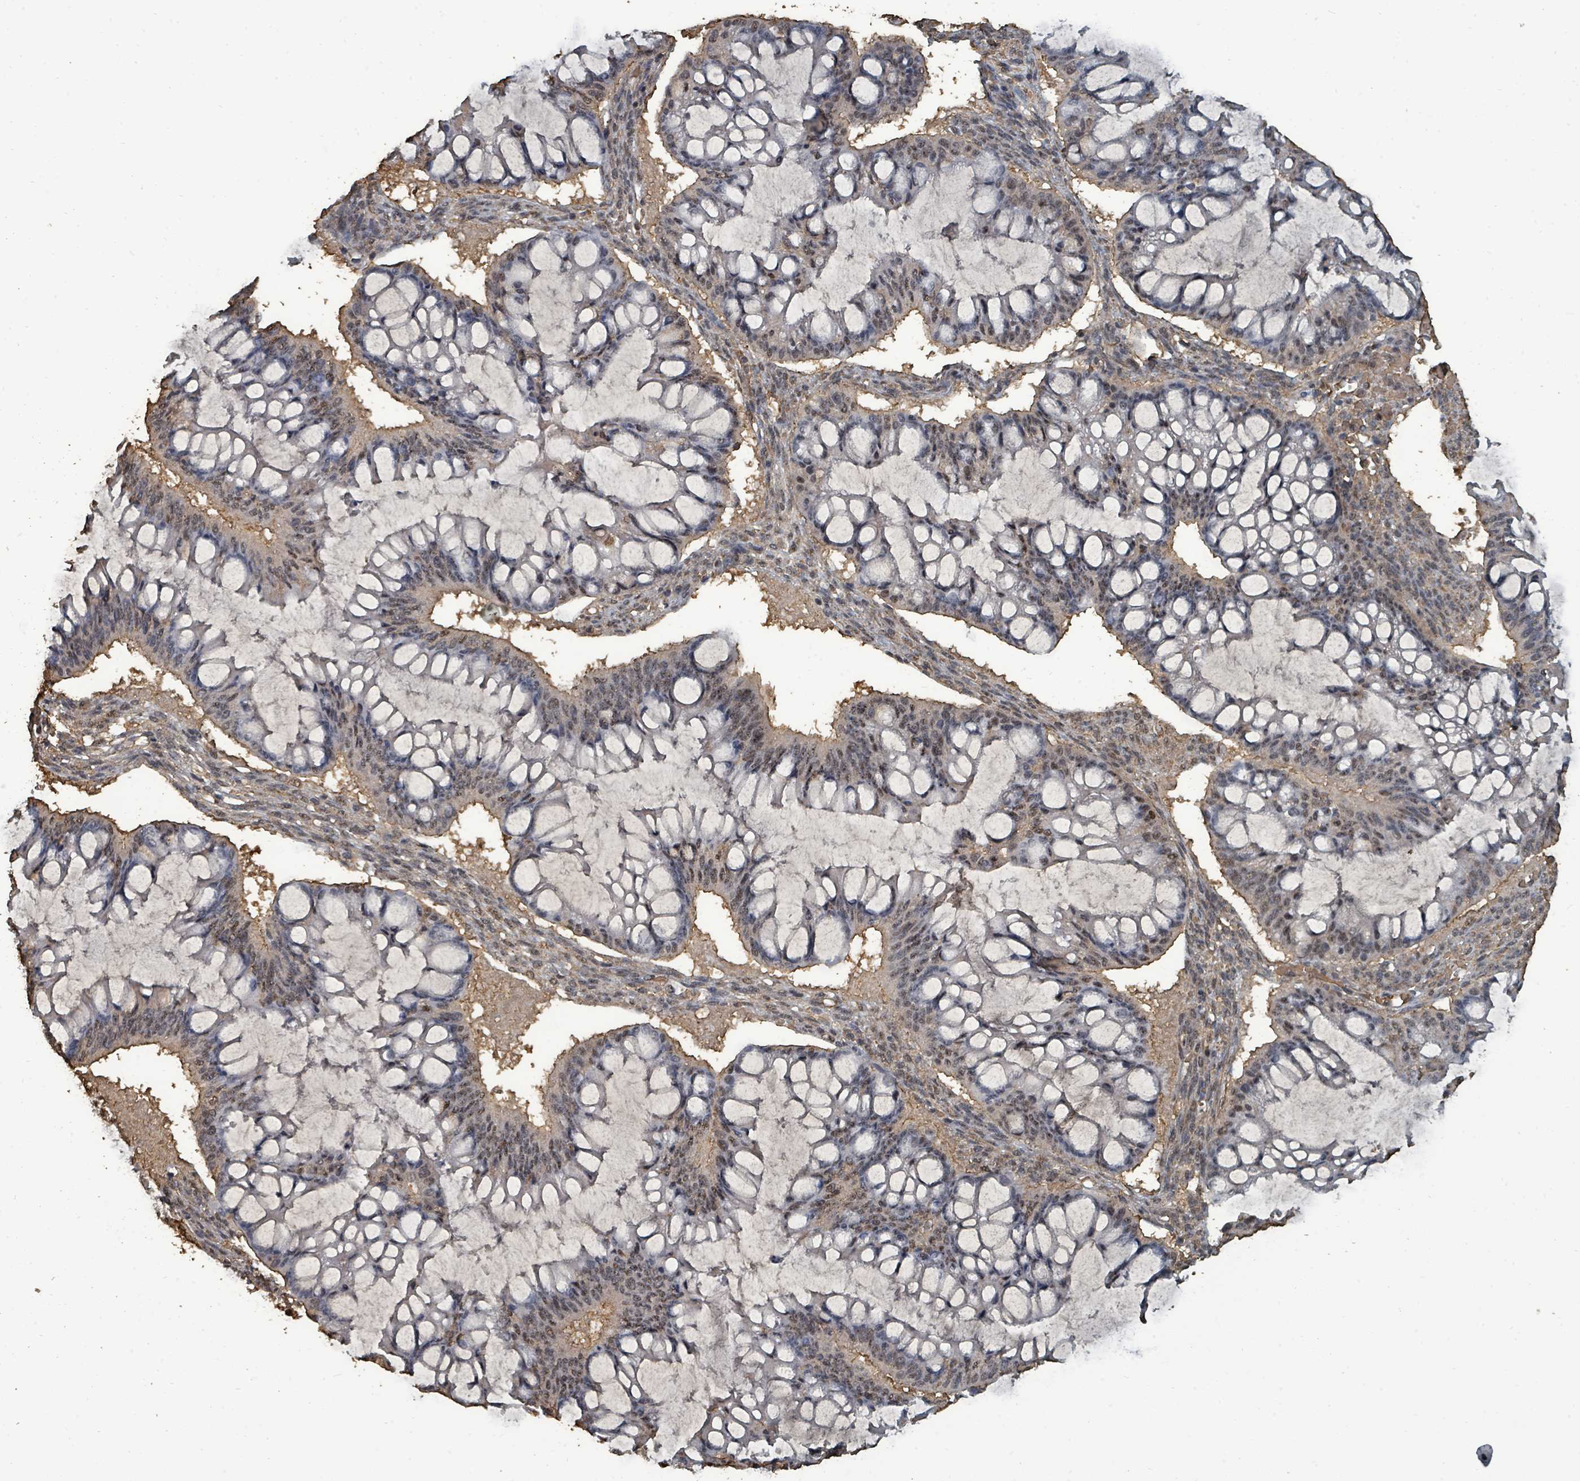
{"staining": {"intensity": "weak", "quantity": ">75%", "location": "nuclear"}, "tissue": "ovarian cancer", "cell_type": "Tumor cells", "image_type": "cancer", "snomed": [{"axis": "morphology", "description": "Cystadenocarcinoma, mucinous, NOS"}, {"axis": "topography", "description": "Ovary"}], "caption": "Ovarian cancer (mucinous cystadenocarcinoma) stained for a protein displays weak nuclear positivity in tumor cells.", "gene": "C6orf52", "patient": {"sex": "female", "age": 73}}